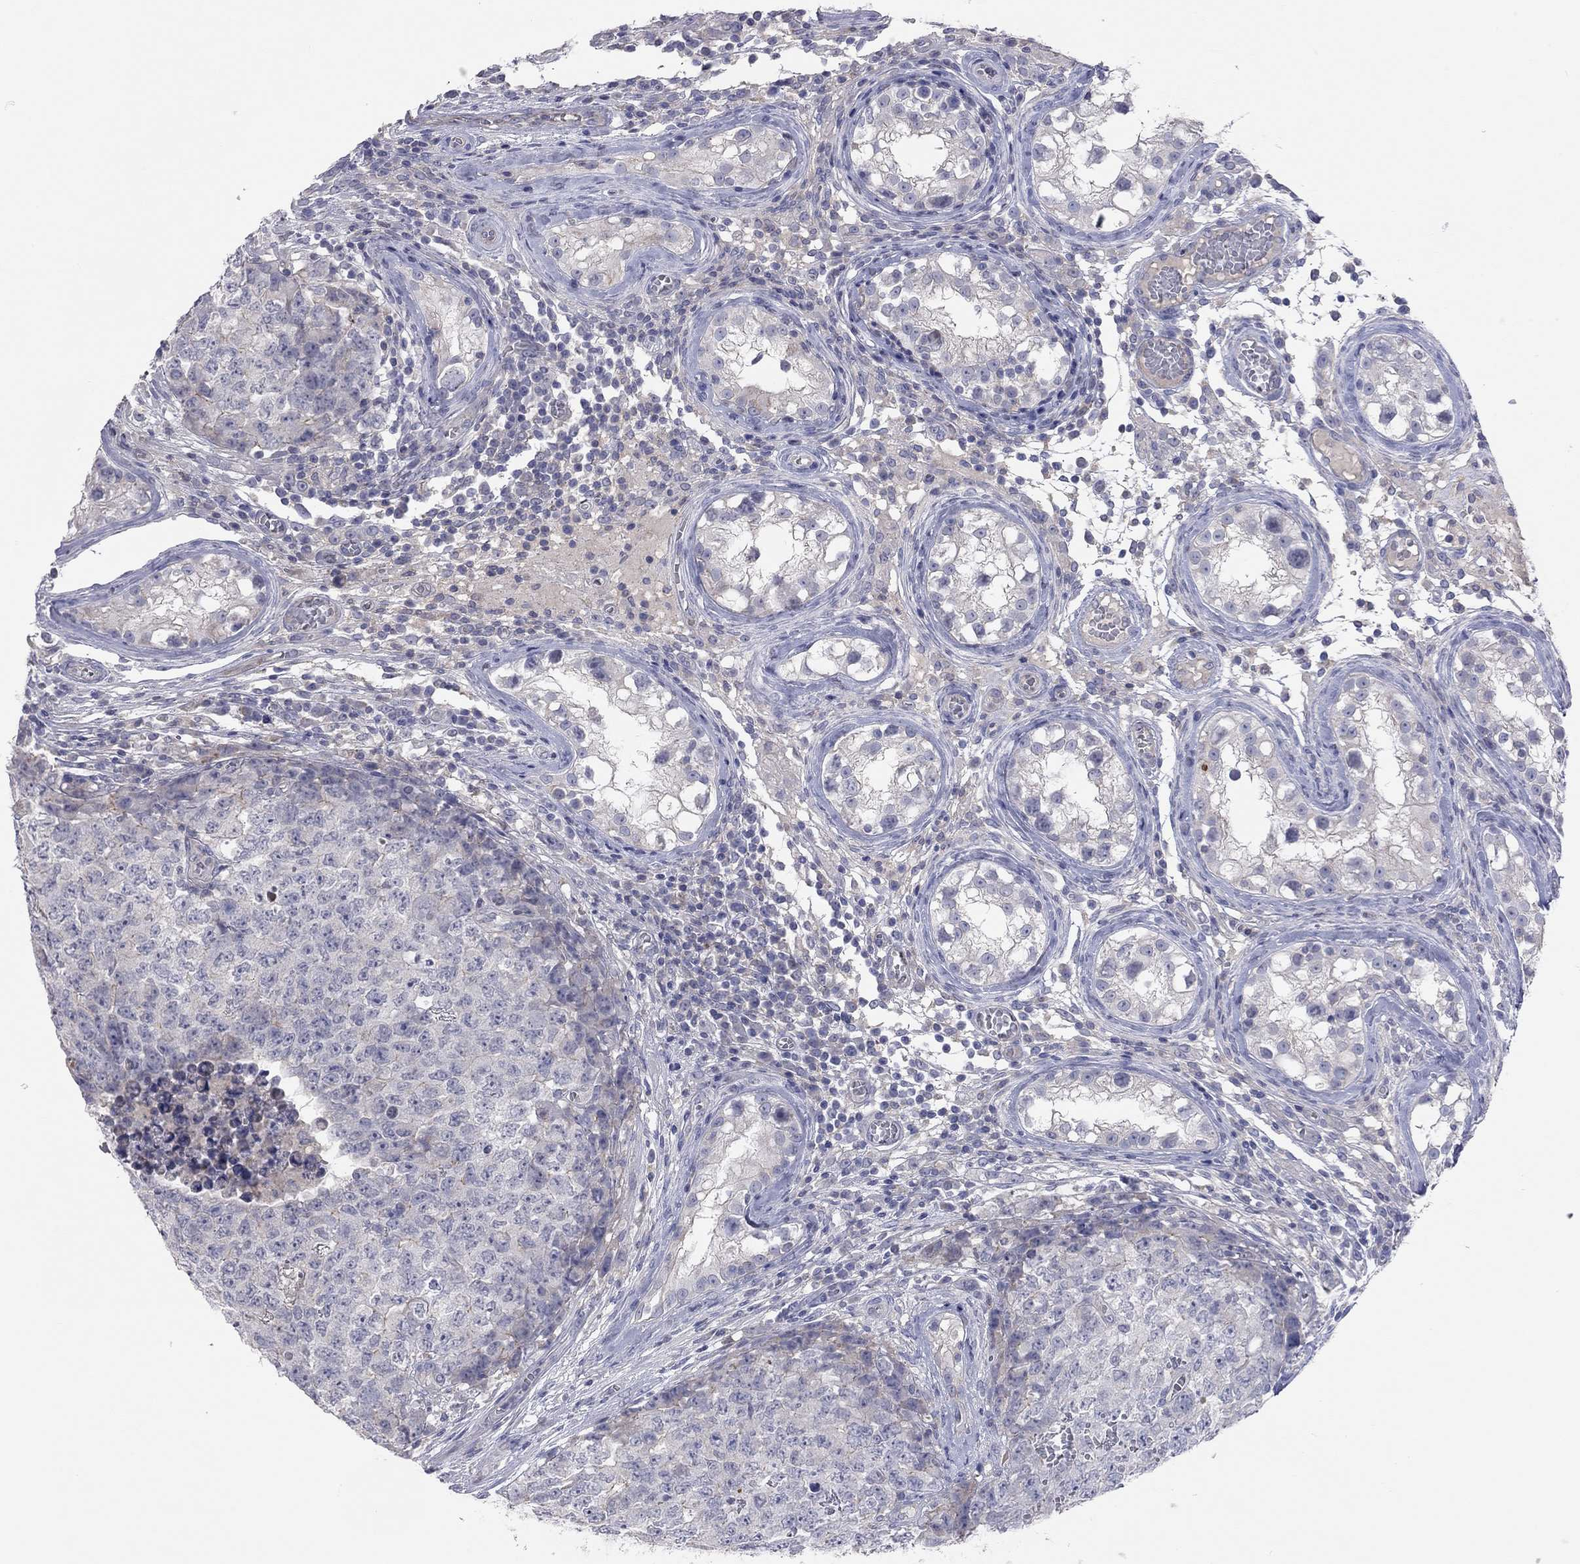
{"staining": {"intensity": "negative", "quantity": "none", "location": "none"}, "tissue": "testis cancer", "cell_type": "Tumor cells", "image_type": "cancer", "snomed": [{"axis": "morphology", "description": "Carcinoma, Embryonal, NOS"}, {"axis": "topography", "description": "Testis"}], "caption": "Tumor cells are negative for brown protein staining in embryonal carcinoma (testis).", "gene": "KCNB1", "patient": {"sex": "male", "age": 23}}